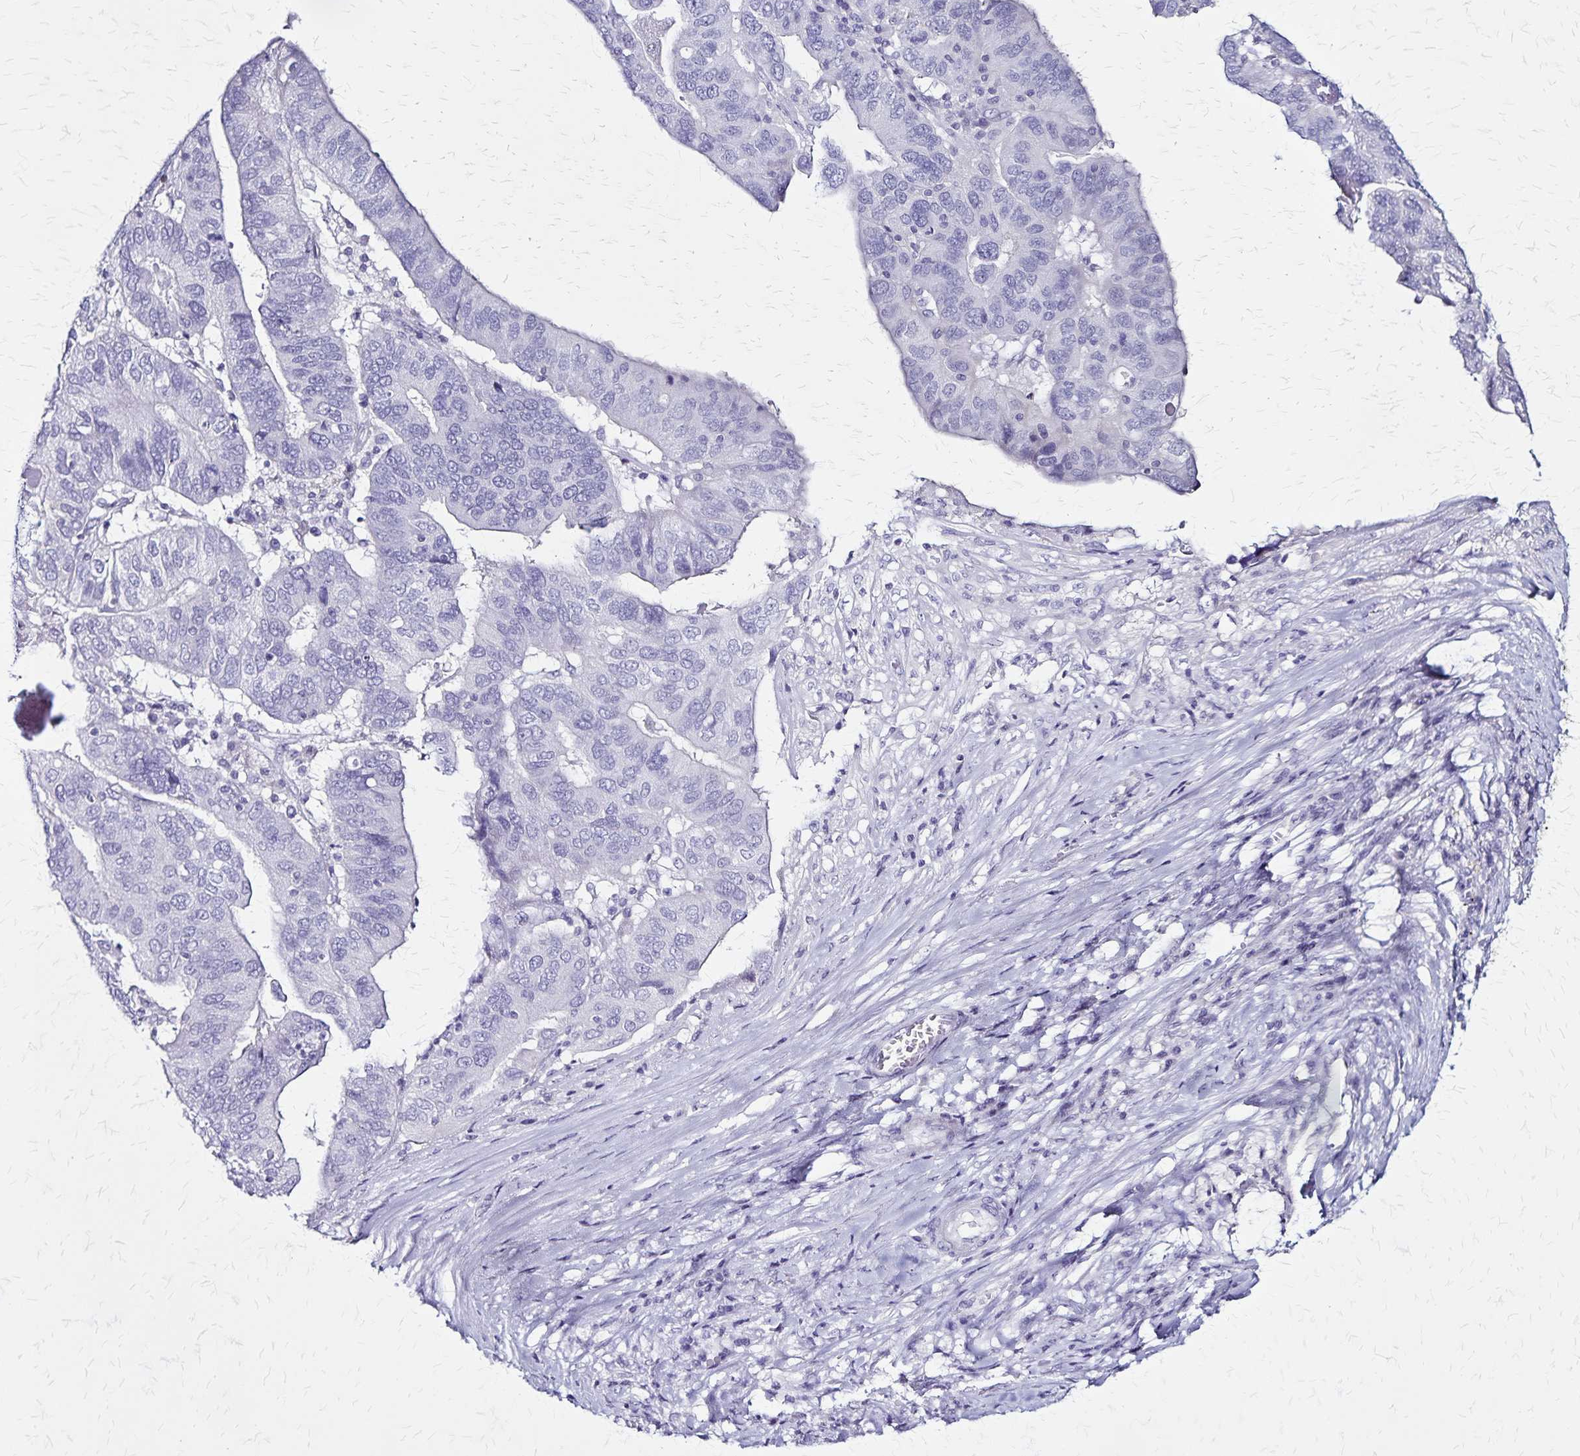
{"staining": {"intensity": "negative", "quantity": "none", "location": "none"}, "tissue": "ovarian cancer", "cell_type": "Tumor cells", "image_type": "cancer", "snomed": [{"axis": "morphology", "description": "Cystadenocarcinoma, serous, NOS"}, {"axis": "topography", "description": "Ovary"}], "caption": "A micrograph of human serous cystadenocarcinoma (ovarian) is negative for staining in tumor cells.", "gene": "PLXNA4", "patient": {"sex": "female", "age": 79}}